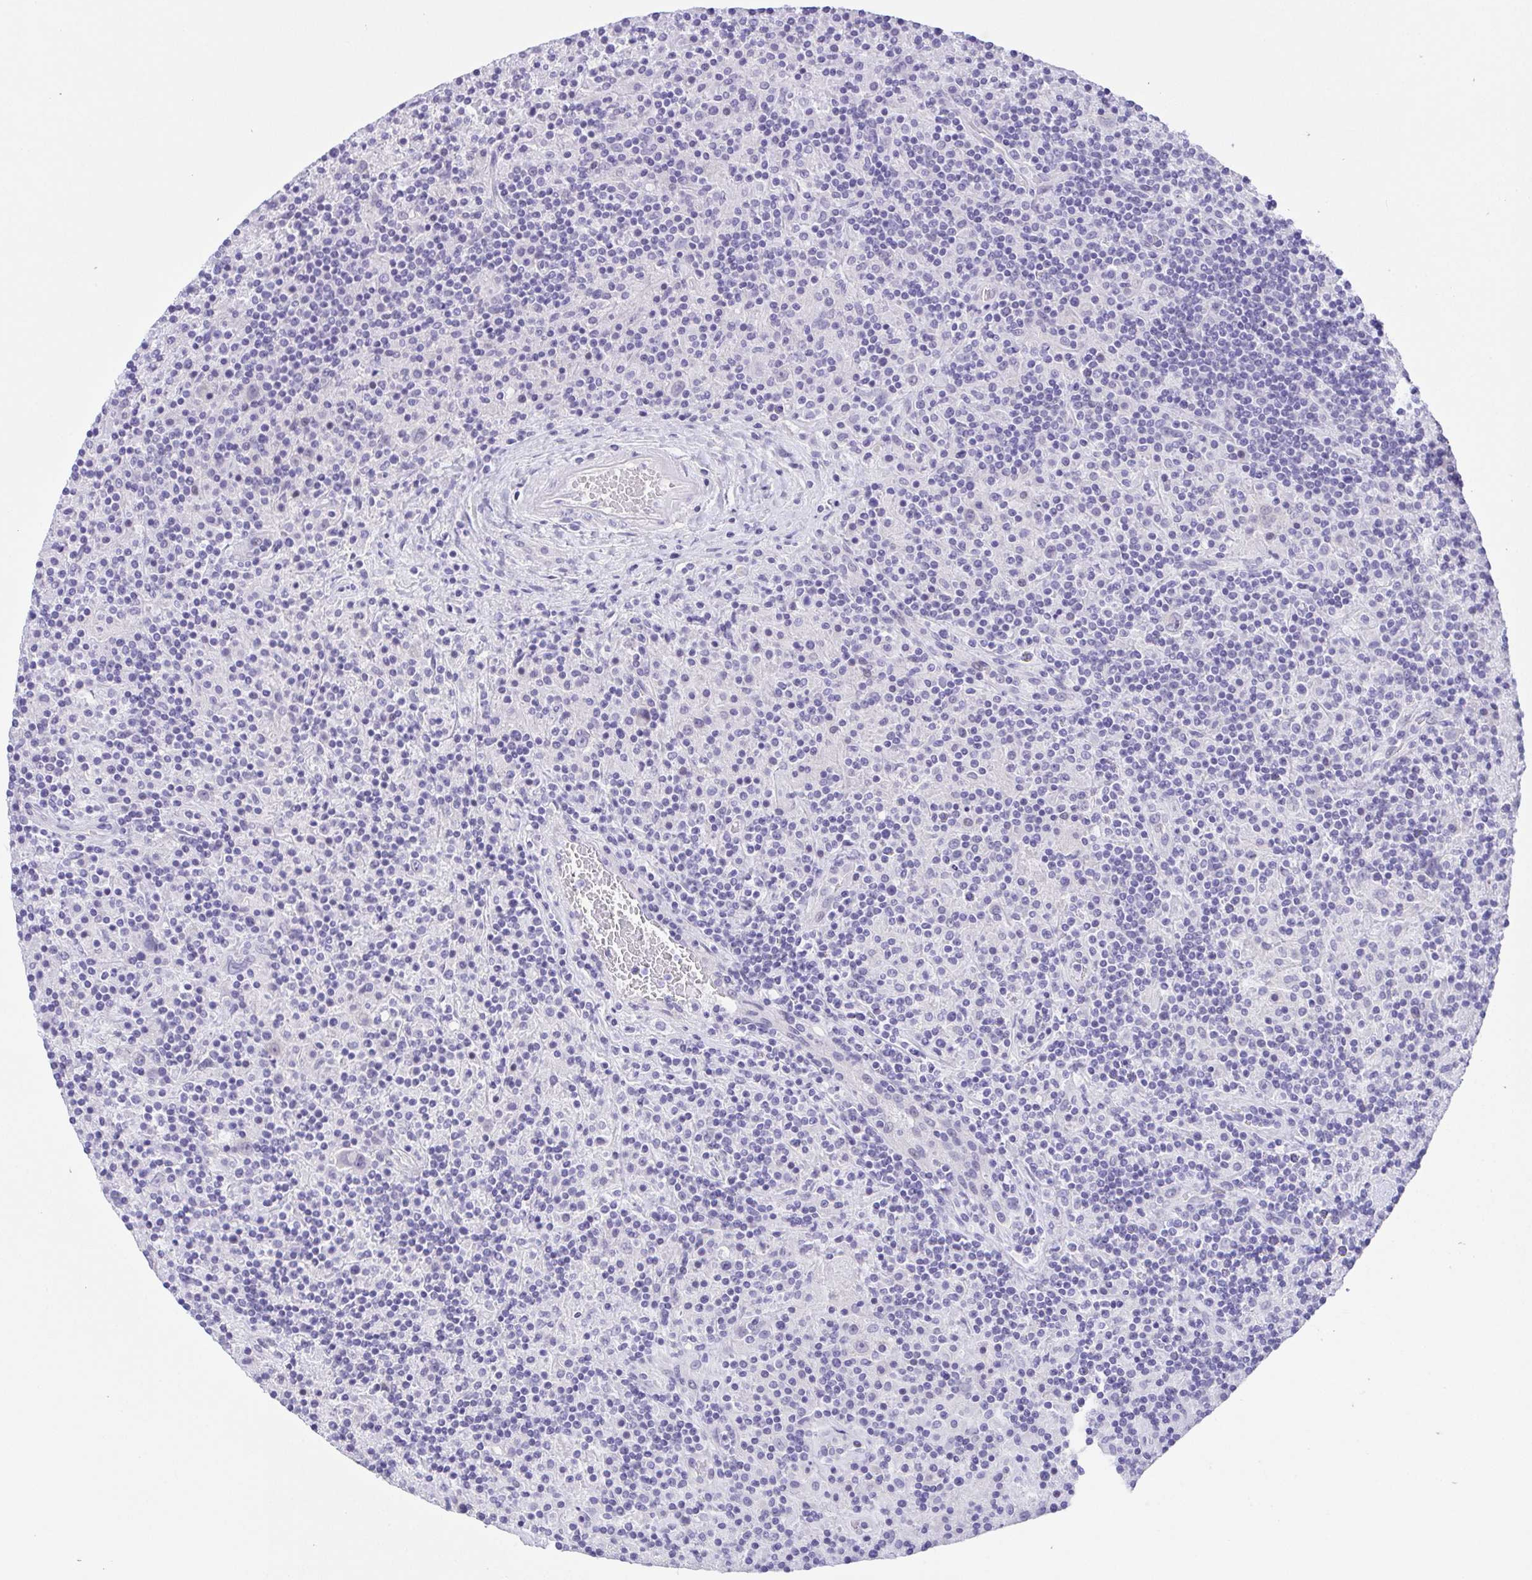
{"staining": {"intensity": "negative", "quantity": "none", "location": "none"}, "tissue": "lymphoma", "cell_type": "Tumor cells", "image_type": "cancer", "snomed": [{"axis": "morphology", "description": "Hodgkin's disease, NOS"}, {"axis": "topography", "description": "Lymph node"}], "caption": "Immunohistochemistry (IHC) of human lymphoma reveals no staining in tumor cells.", "gene": "LUZP4", "patient": {"sex": "male", "age": 70}}